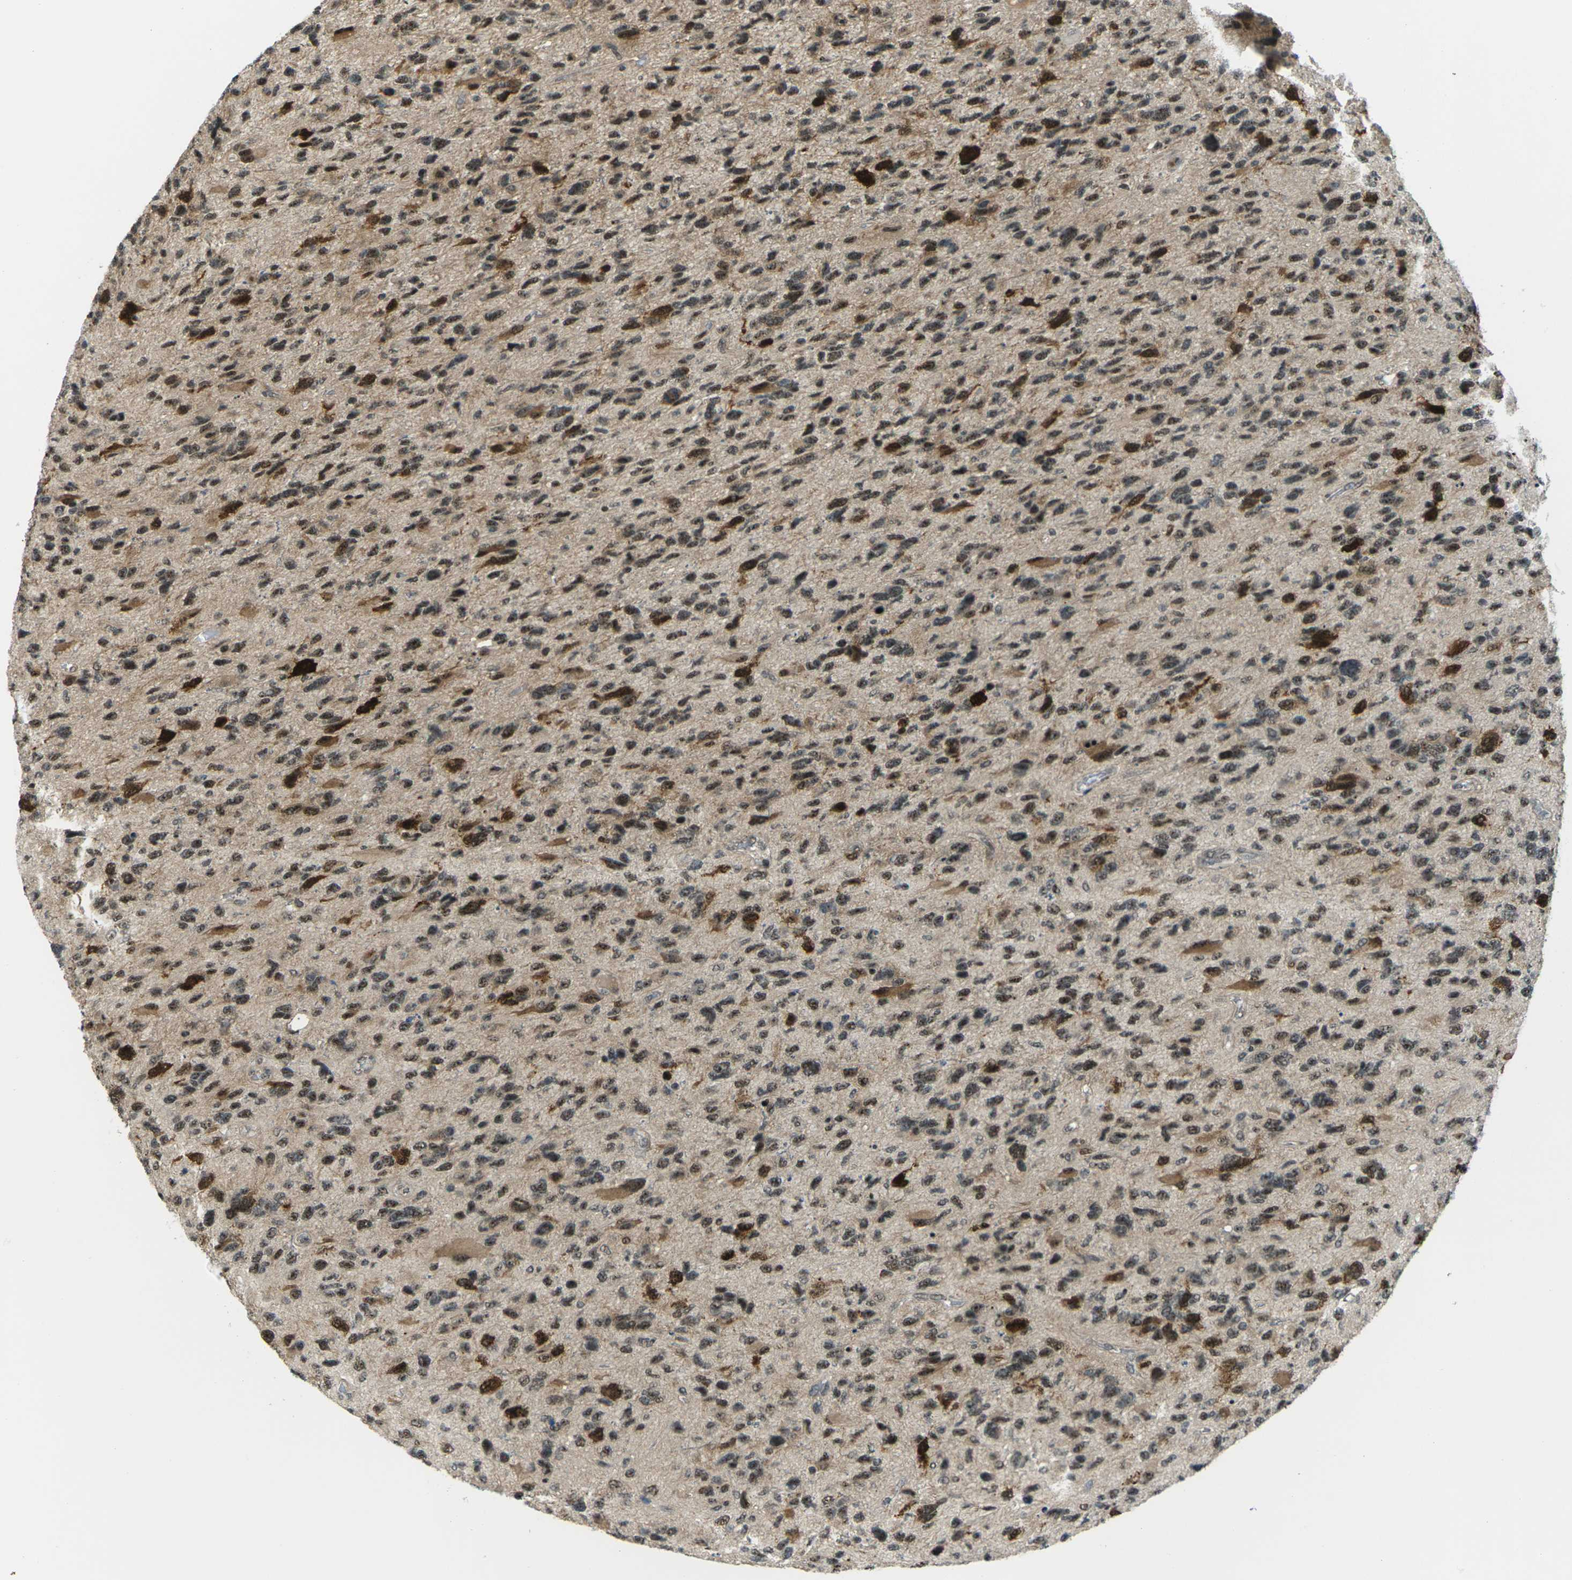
{"staining": {"intensity": "moderate", "quantity": ">75%", "location": "cytoplasmic/membranous,nuclear"}, "tissue": "glioma", "cell_type": "Tumor cells", "image_type": "cancer", "snomed": [{"axis": "morphology", "description": "Glioma, malignant, High grade"}, {"axis": "topography", "description": "Brain"}], "caption": "There is medium levels of moderate cytoplasmic/membranous and nuclear expression in tumor cells of glioma, as demonstrated by immunohistochemical staining (brown color).", "gene": "UBE2S", "patient": {"sex": "female", "age": 58}}